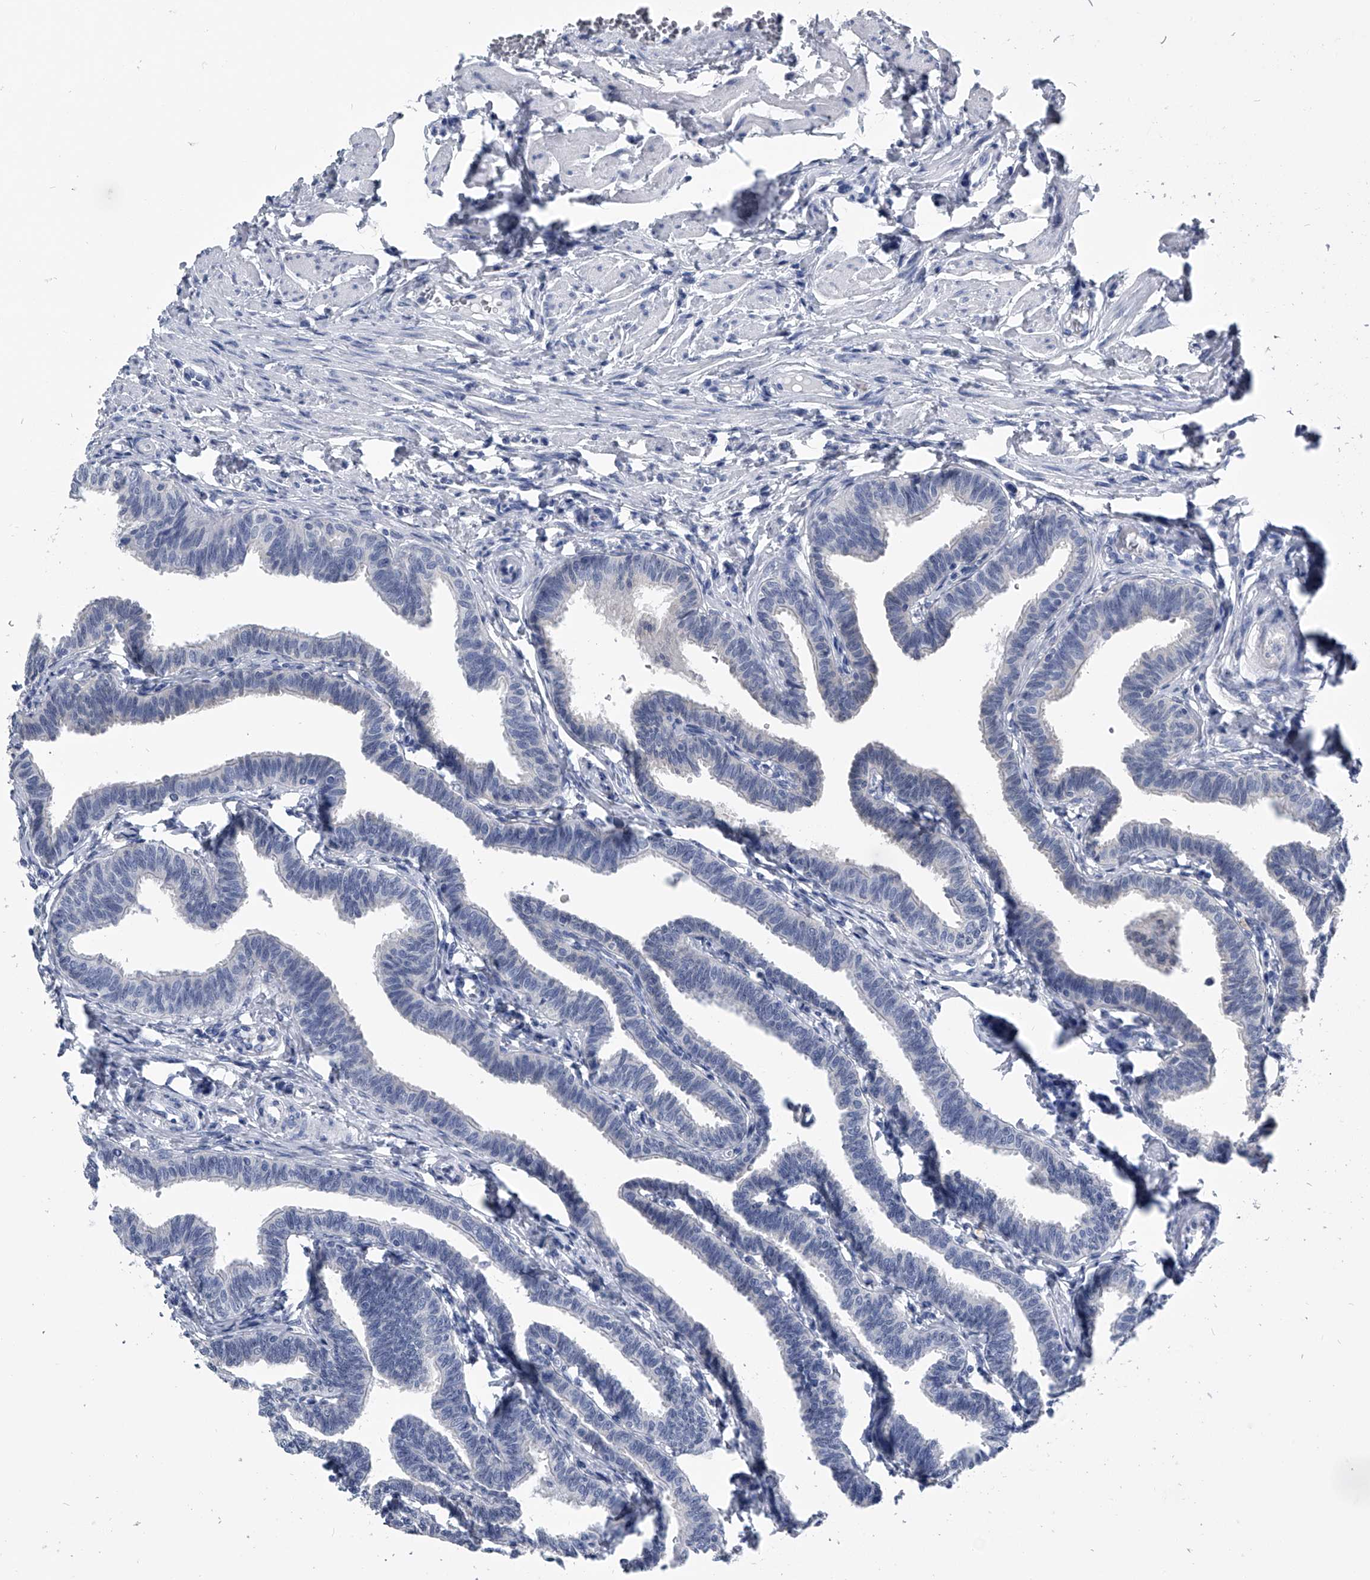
{"staining": {"intensity": "negative", "quantity": "none", "location": "none"}, "tissue": "fallopian tube", "cell_type": "Glandular cells", "image_type": "normal", "snomed": [{"axis": "morphology", "description": "Normal tissue, NOS"}, {"axis": "topography", "description": "Fallopian tube"}, {"axis": "topography", "description": "Ovary"}], "caption": "Protein analysis of normal fallopian tube exhibits no significant positivity in glandular cells.", "gene": "PDXK", "patient": {"sex": "female", "age": 23}}